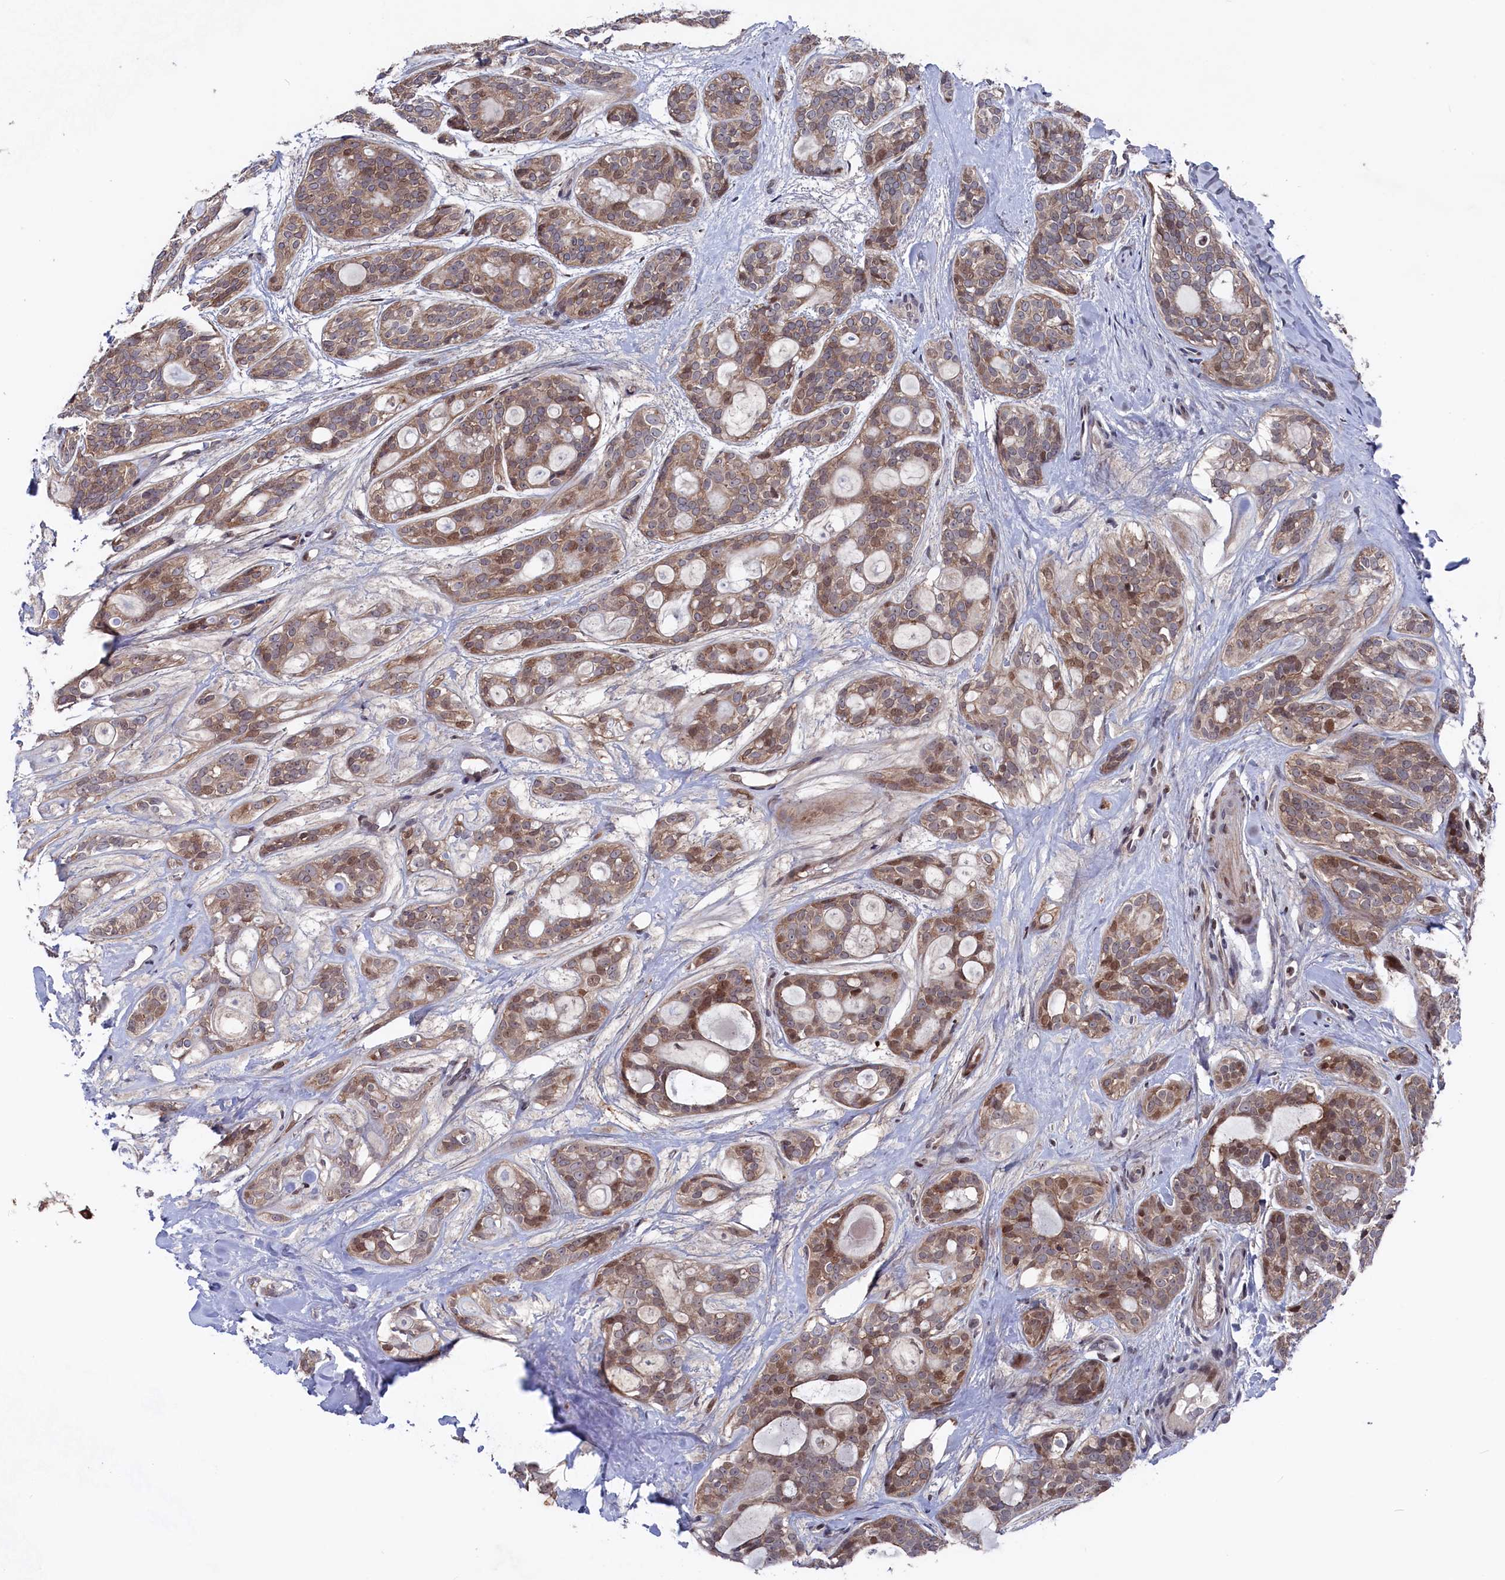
{"staining": {"intensity": "moderate", "quantity": "25%-75%", "location": "cytoplasmic/membranous,nuclear"}, "tissue": "head and neck cancer", "cell_type": "Tumor cells", "image_type": "cancer", "snomed": [{"axis": "morphology", "description": "Adenocarcinoma, NOS"}, {"axis": "topography", "description": "Head-Neck"}], "caption": "Protein expression analysis of head and neck cancer exhibits moderate cytoplasmic/membranous and nuclear positivity in approximately 25%-75% of tumor cells.", "gene": "TMC5", "patient": {"sex": "male", "age": 66}}